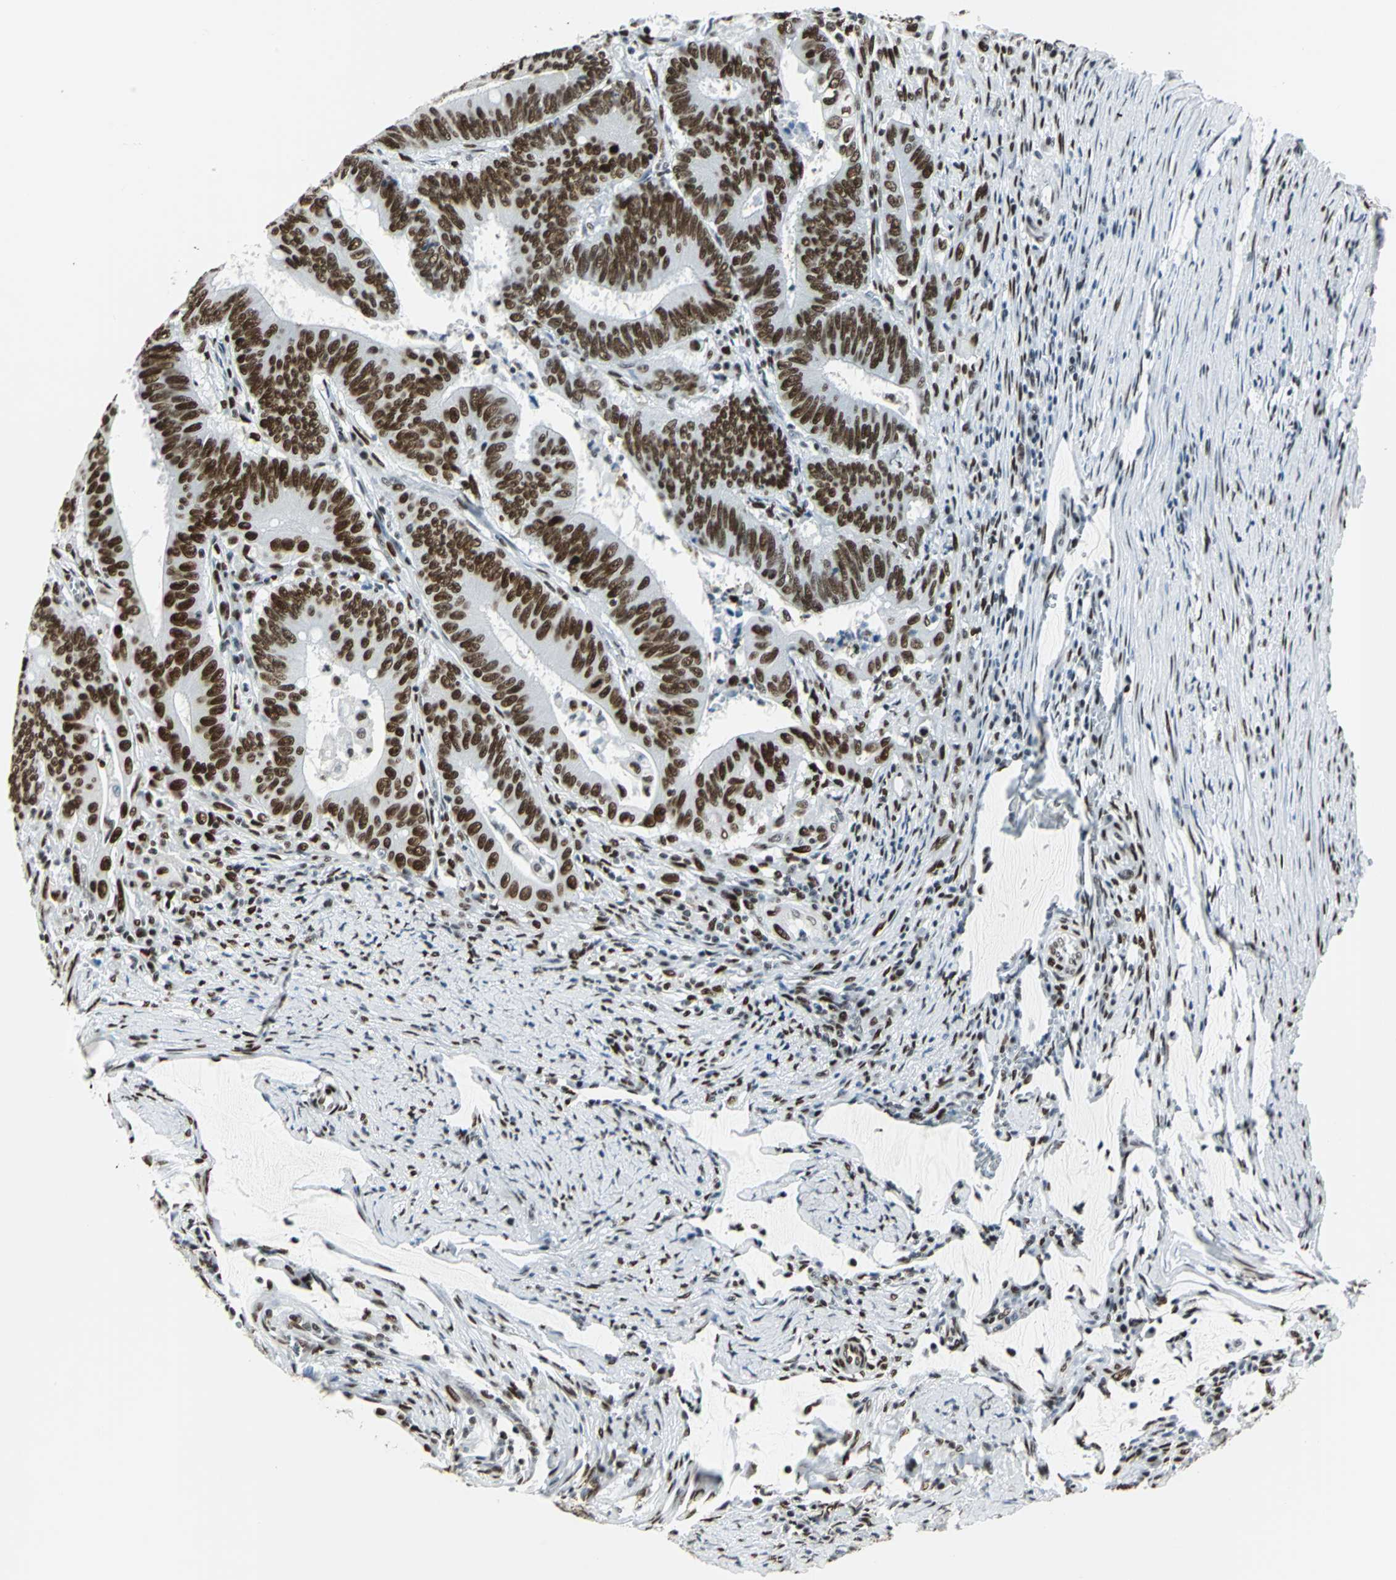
{"staining": {"intensity": "strong", "quantity": ">75%", "location": "nuclear"}, "tissue": "colorectal cancer", "cell_type": "Tumor cells", "image_type": "cancer", "snomed": [{"axis": "morphology", "description": "Adenocarcinoma, NOS"}, {"axis": "topography", "description": "Colon"}], "caption": "Human colorectal adenocarcinoma stained with a brown dye demonstrates strong nuclear positive staining in about >75% of tumor cells.", "gene": "HDAC2", "patient": {"sex": "male", "age": 45}}